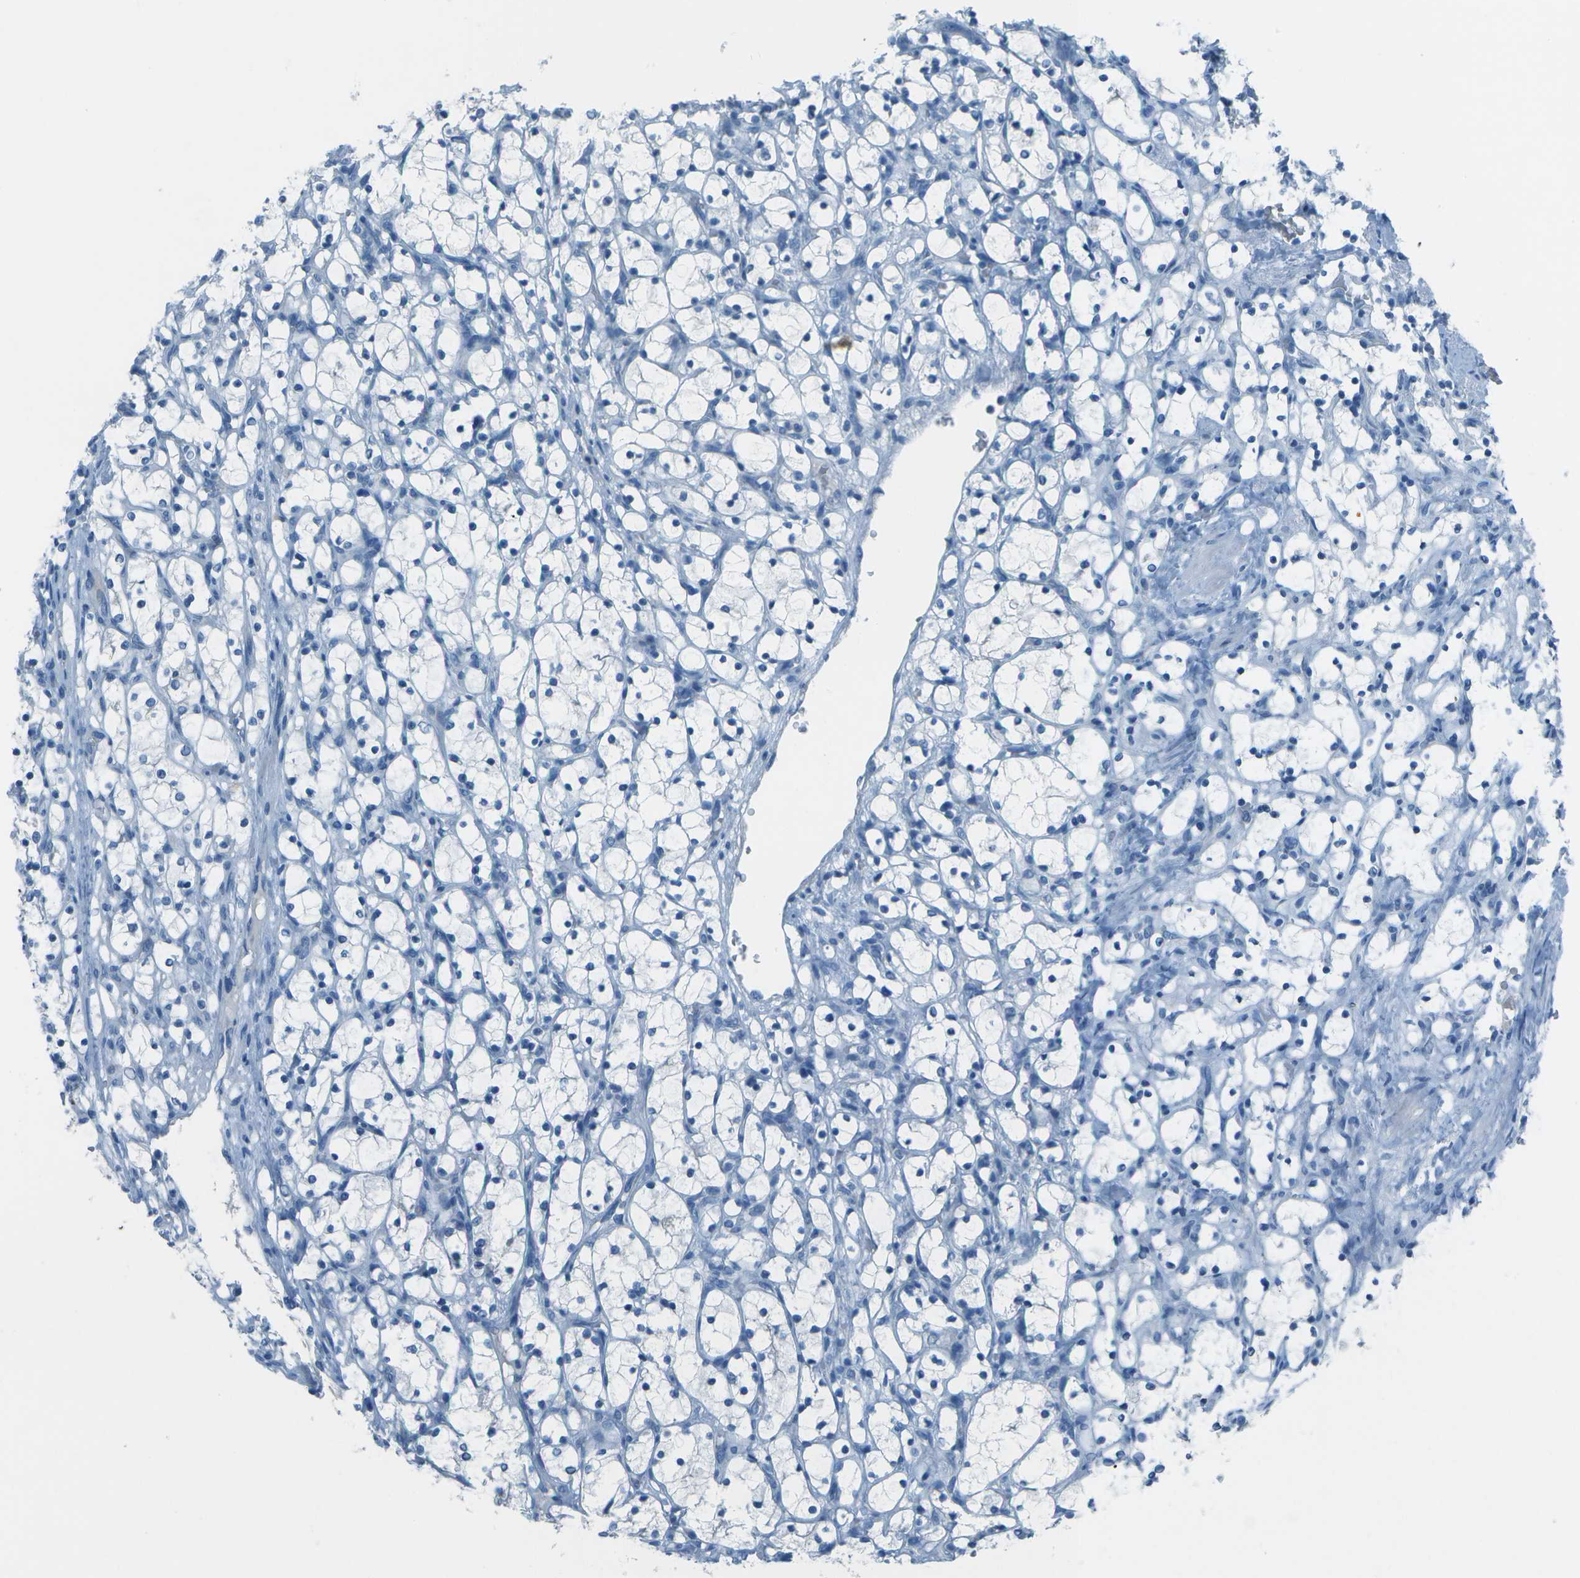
{"staining": {"intensity": "negative", "quantity": "none", "location": "none"}, "tissue": "renal cancer", "cell_type": "Tumor cells", "image_type": "cancer", "snomed": [{"axis": "morphology", "description": "Adenocarcinoma, NOS"}, {"axis": "topography", "description": "Kidney"}], "caption": "Renal cancer (adenocarcinoma) was stained to show a protein in brown. There is no significant positivity in tumor cells.", "gene": "FGF1", "patient": {"sex": "female", "age": 69}}